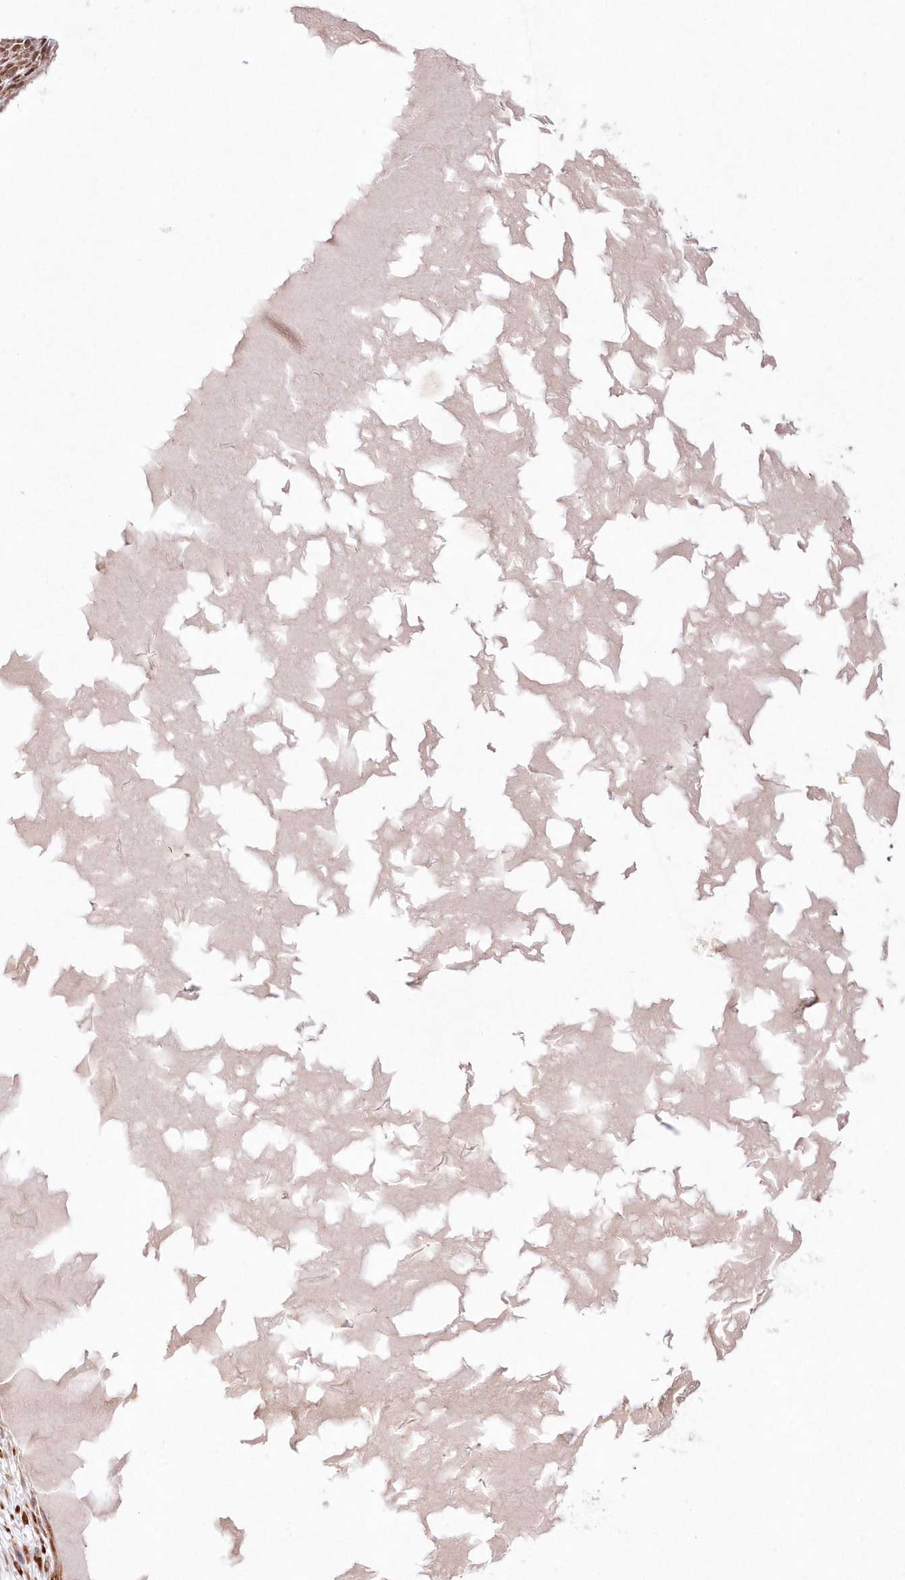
{"staining": {"intensity": "moderate", "quantity": ">75%", "location": "nuclear"}, "tissue": "skin cancer", "cell_type": "Tumor cells", "image_type": "cancer", "snomed": [{"axis": "morphology", "description": "Squamous cell carcinoma, NOS"}, {"axis": "topography", "description": "Skin"}], "caption": "Human skin cancer (squamous cell carcinoma) stained with a brown dye reveals moderate nuclear positive staining in about >75% of tumor cells.", "gene": "LDB1", "patient": {"sex": "female", "age": 90}}